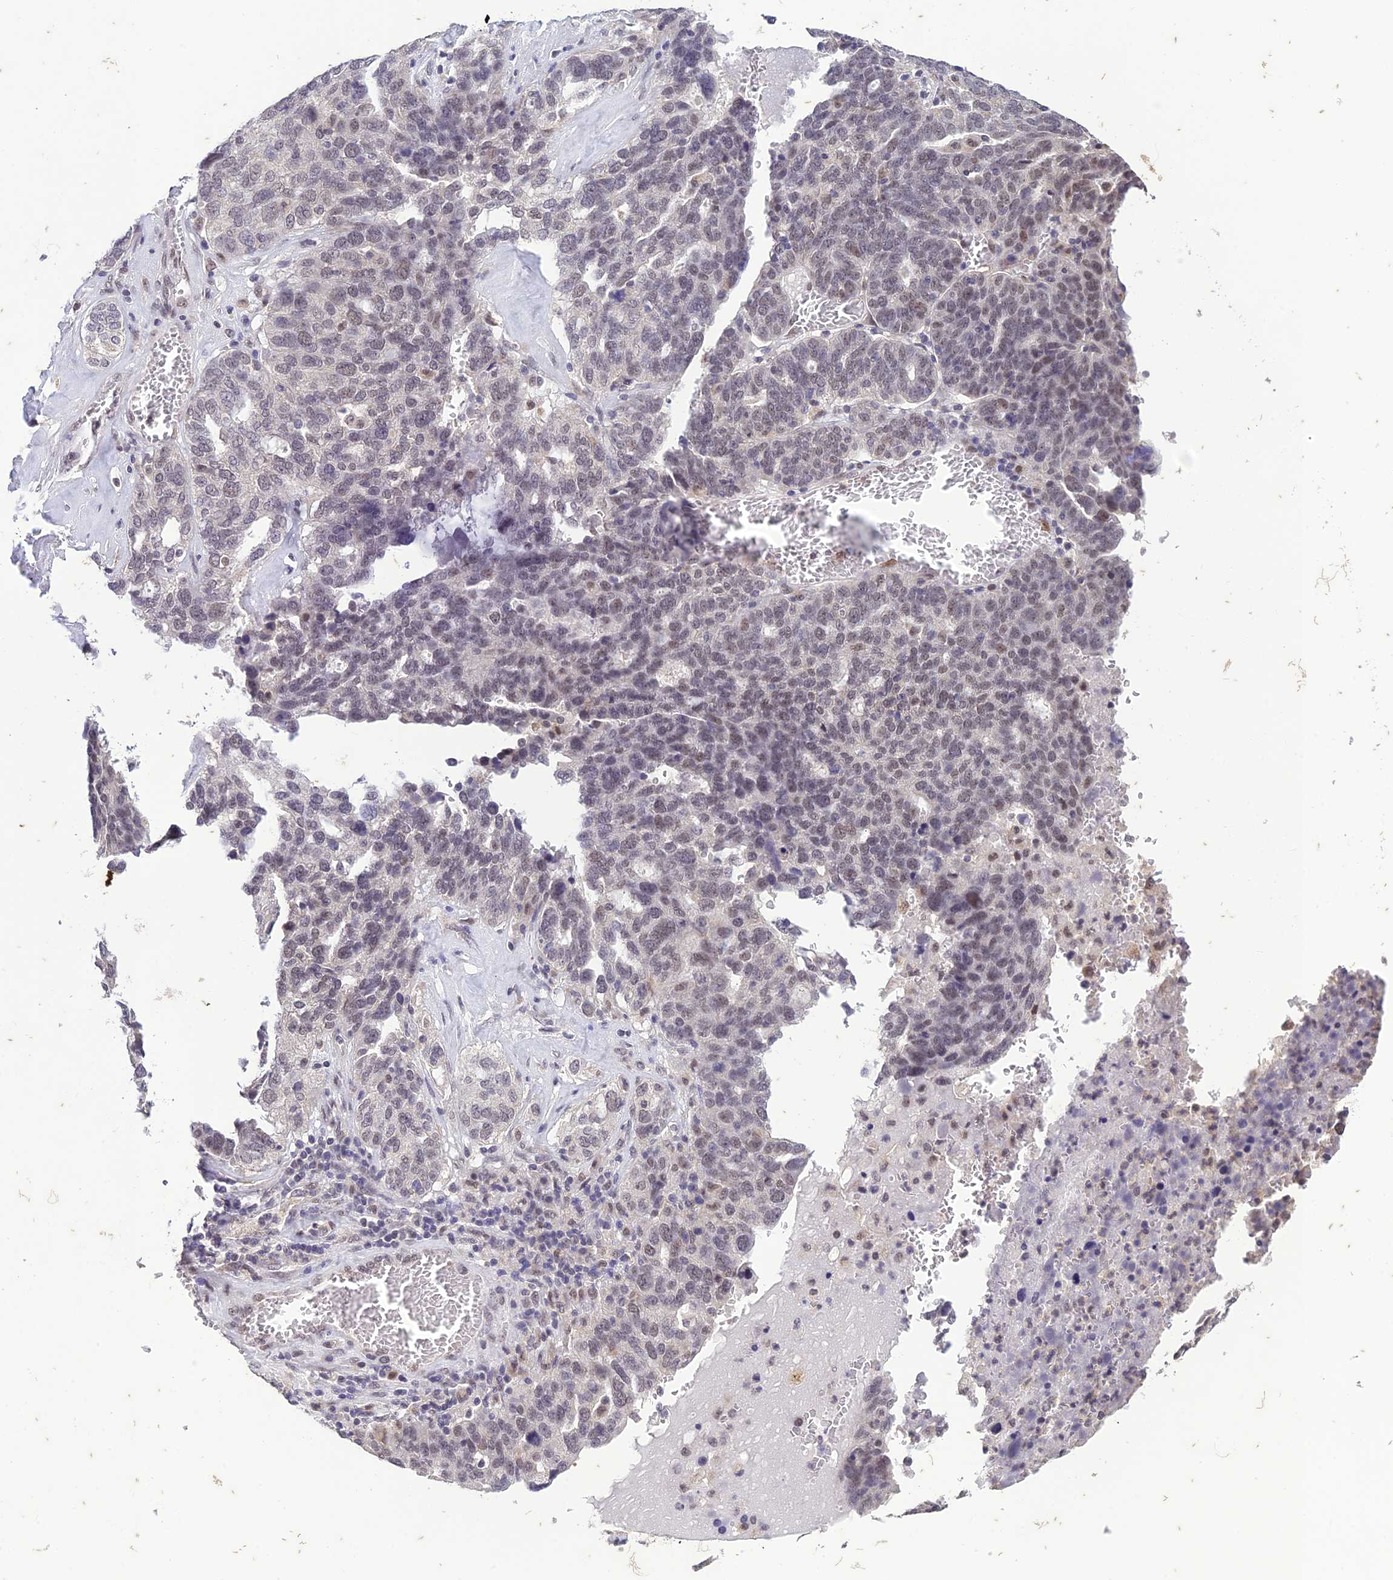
{"staining": {"intensity": "weak", "quantity": "<25%", "location": "nuclear"}, "tissue": "ovarian cancer", "cell_type": "Tumor cells", "image_type": "cancer", "snomed": [{"axis": "morphology", "description": "Cystadenocarcinoma, serous, NOS"}, {"axis": "topography", "description": "Ovary"}], "caption": "Immunohistochemistry (IHC) image of neoplastic tissue: human ovarian serous cystadenocarcinoma stained with DAB reveals no significant protein positivity in tumor cells.", "gene": "POP4", "patient": {"sex": "female", "age": 59}}